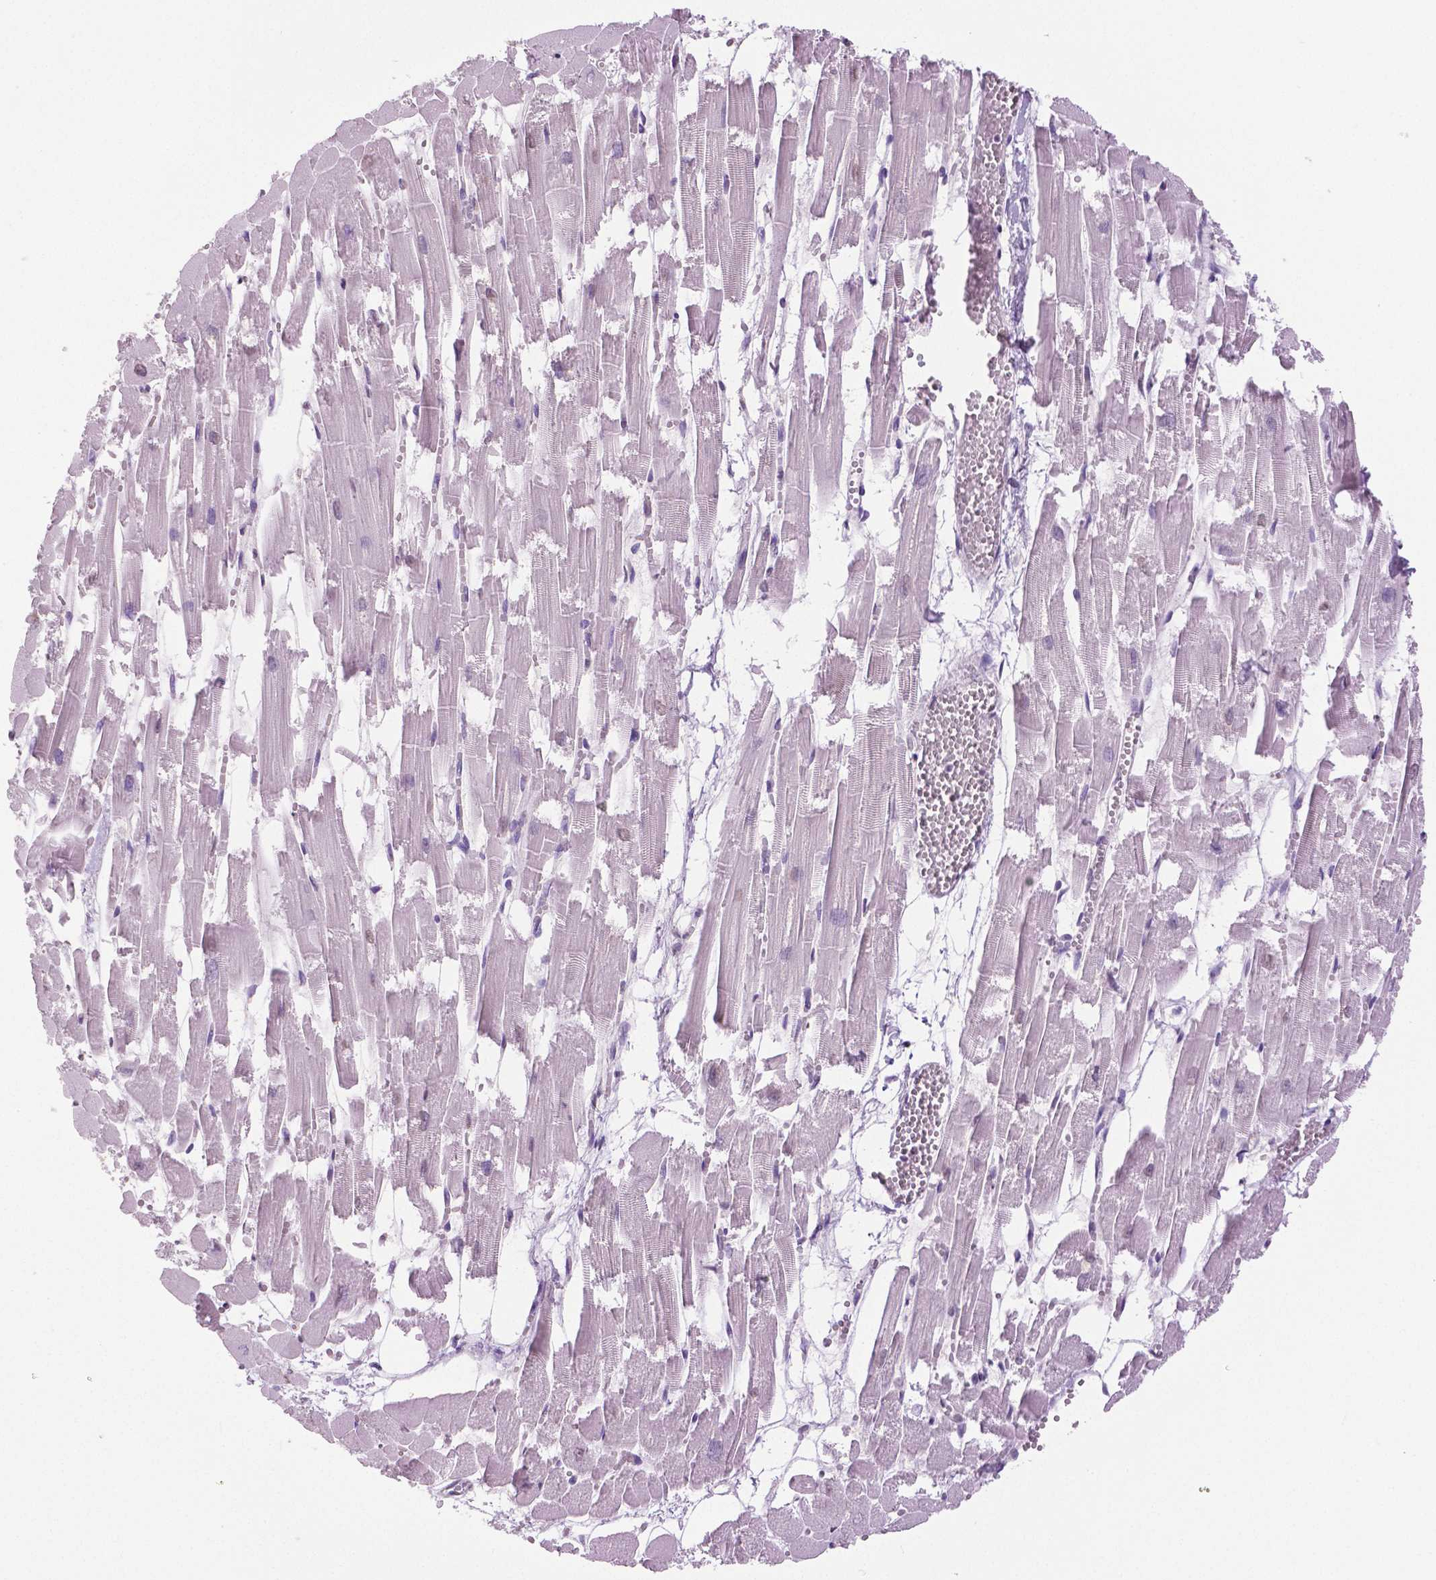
{"staining": {"intensity": "weak", "quantity": "25%-75%", "location": "nuclear"}, "tissue": "heart muscle", "cell_type": "Cardiomyocytes", "image_type": "normal", "snomed": [{"axis": "morphology", "description": "Normal tissue, NOS"}, {"axis": "topography", "description": "Heart"}], "caption": "The image shows staining of normal heart muscle, revealing weak nuclear protein expression (brown color) within cardiomyocytes. The staining was performed using DAB to visualize the protein expression in brown, while the nuclei were stained in blue with hematoxylin (Magnification: 20x).", "gene": "IGF2BP1", "patient": {"sex": "female", "age": 52}}